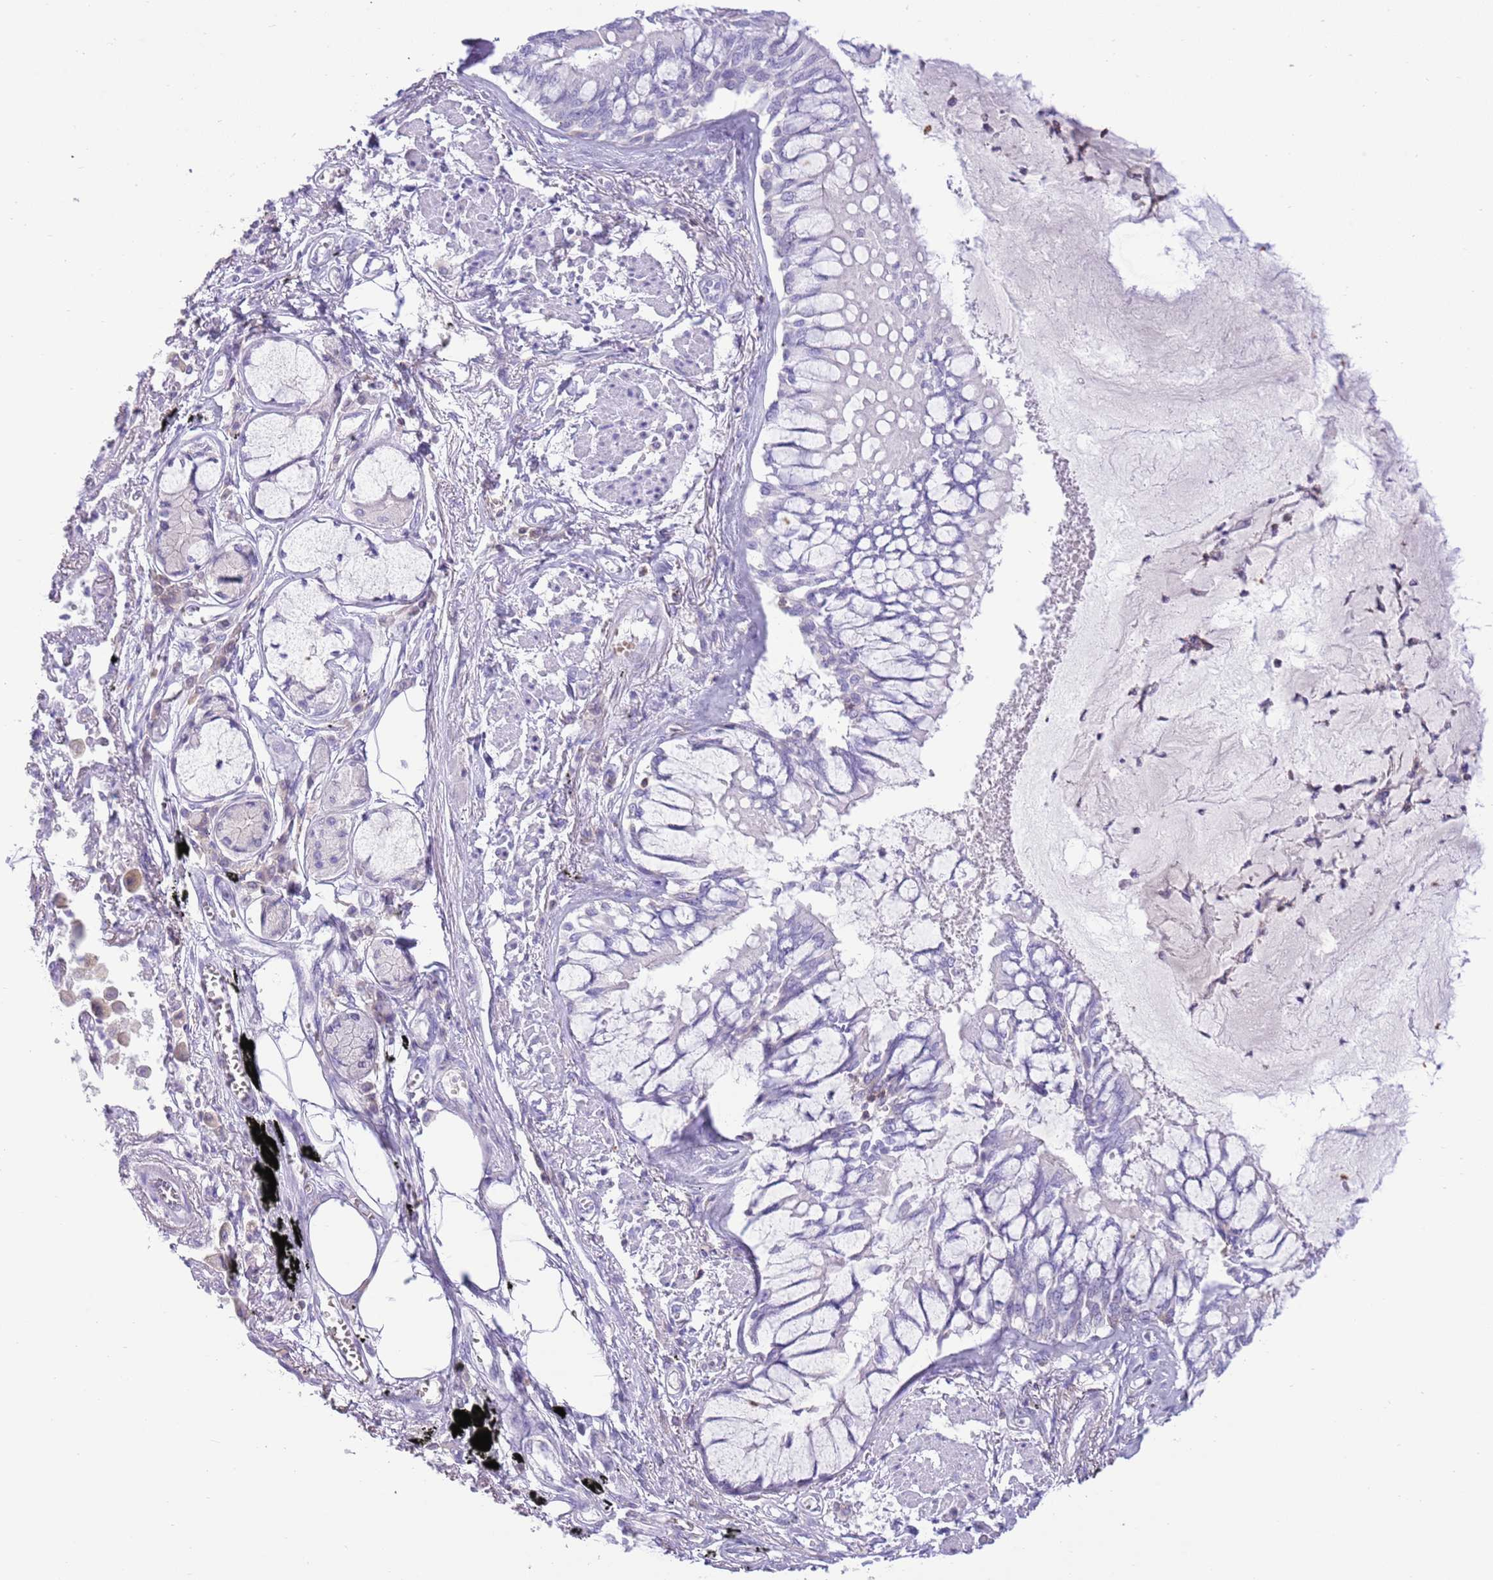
{"staining": {"intensity": "negative", "quantity": "none", "location": "none"}, "tissue": "lung cancer", "cell_type": "Tumor cells", "image_type": "cancer", "snomed": [{"axis": "morphology", "description": "Adenocarcinoma, NOS"}, {"axis": "topography", "description": "Lung"}], "caption": "A histopathology image of lung cancer stained for a protein demonstrates no brown staining in tumor cells.", "gene": "OR4Q3", "patient": {"sex": "male", "age": 67}}